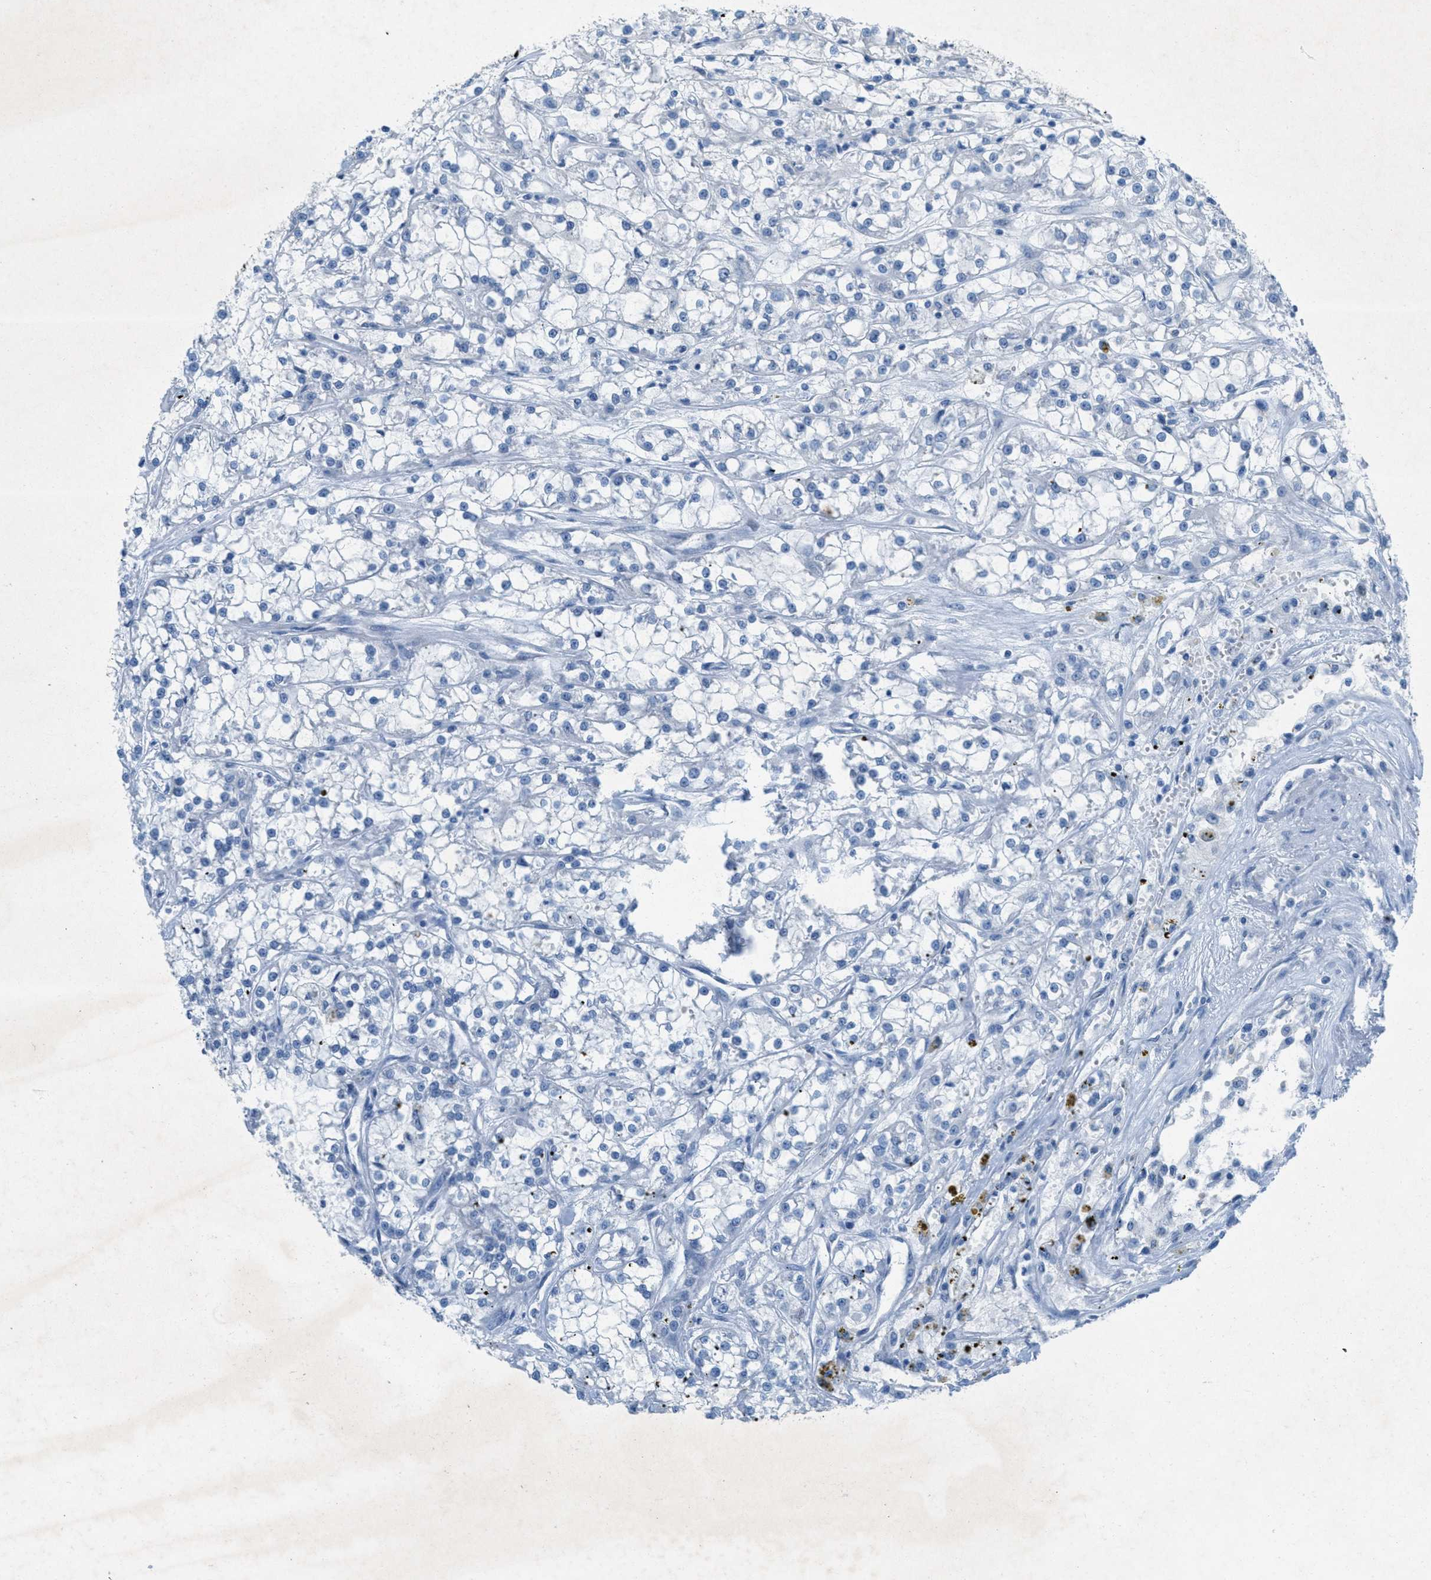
{"staining": {"intensity": "negative", "quantity": "none", "location": "none"}, "tissue": "renal cancer", "cell_type": "Tumor cells", "image_type": "cancer", "snomed": [{"axis": "morphology", "description": "Adenocarcinoma, NOS"}, {"axis": "topography", "description": "Kidney"}], "caption": "There is no significant positivity in tumor cells of adenocarcinoma (renal). (Immunohistochemistry (ihc), brightfield microscopy, high magnification).", "gene": "GALNT17", "patient": {"sex": "female", "age": 52}}